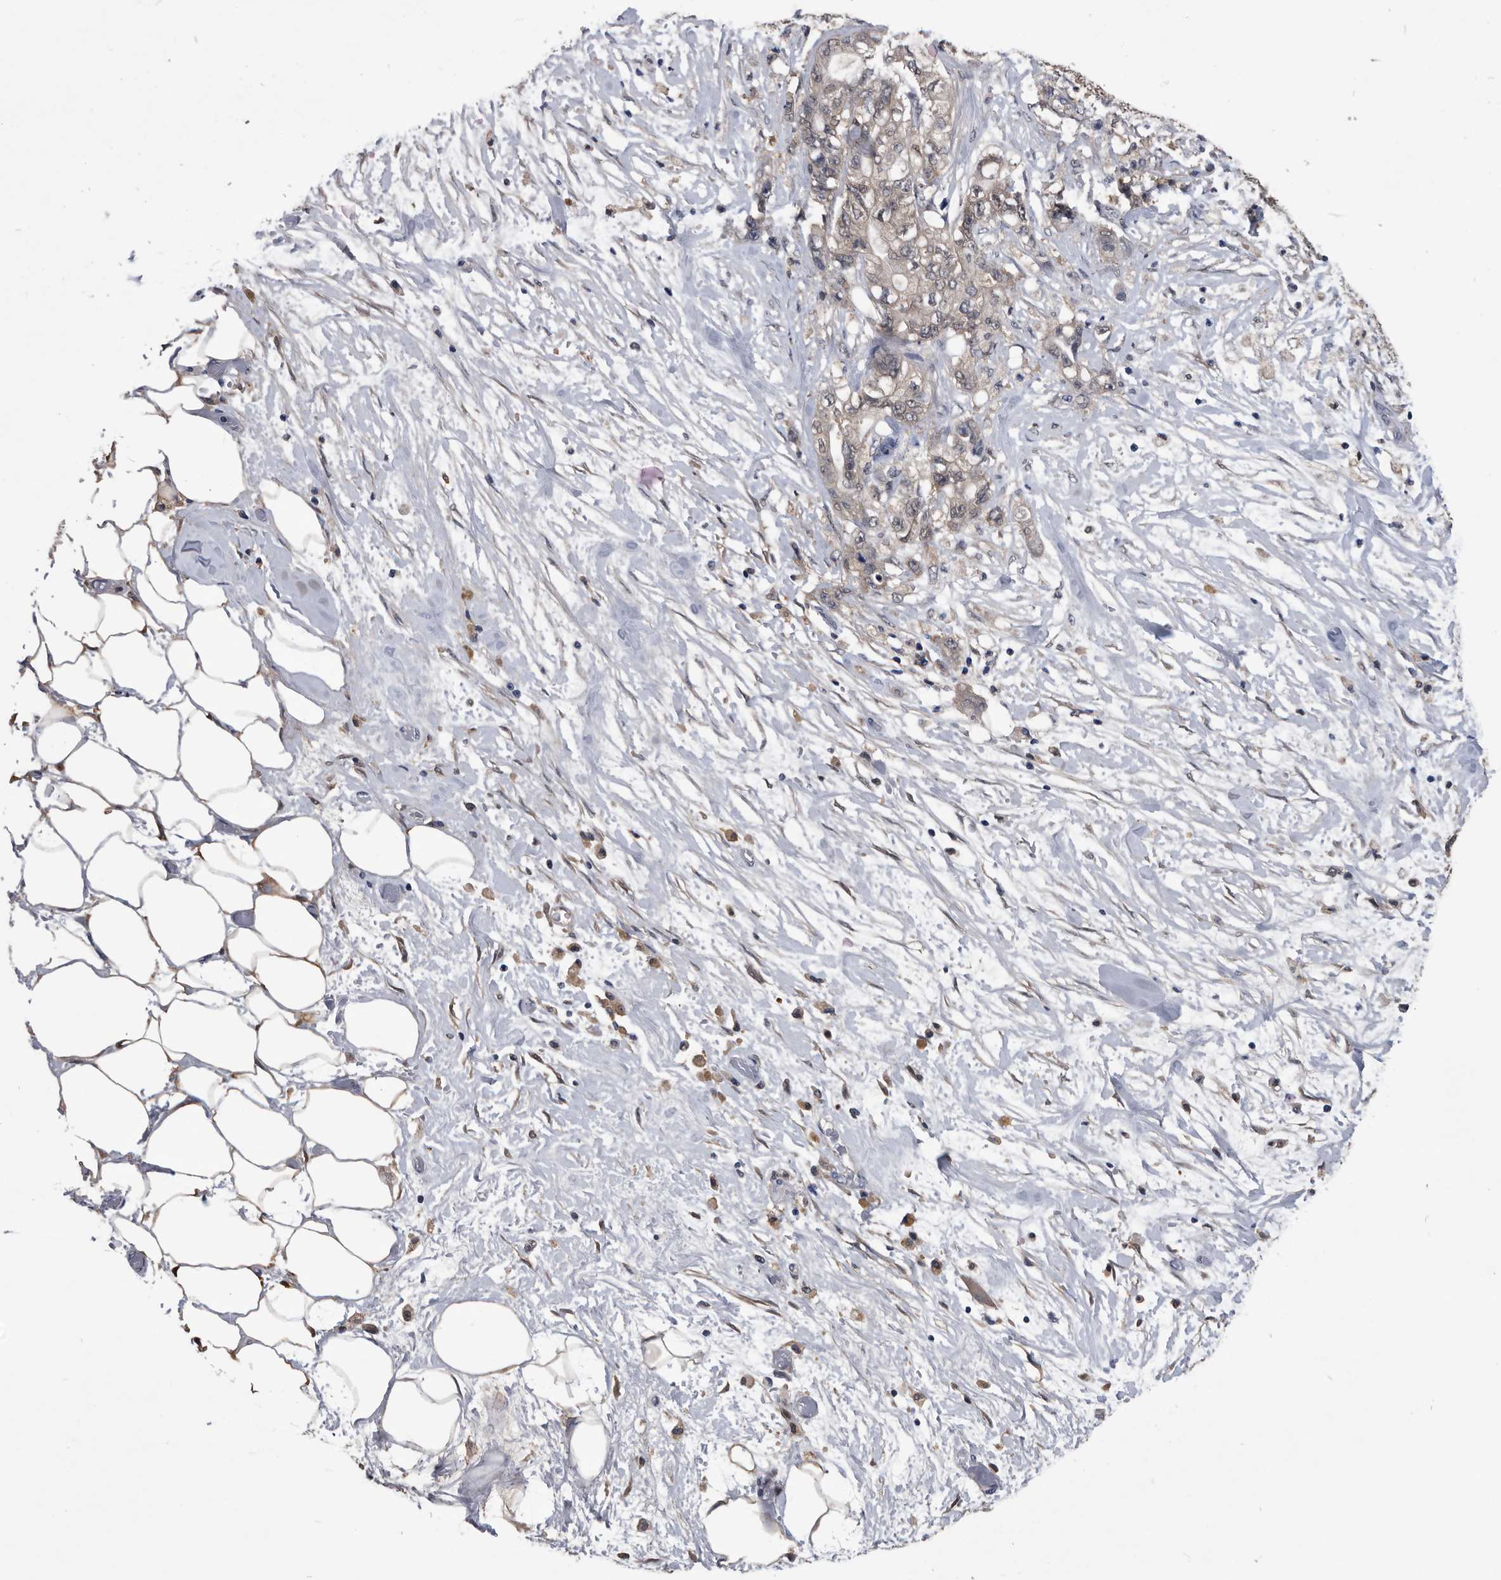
{"staining": {"intensity": "weak", "quantity": "25%-75%", "location": "cytoplasmic/membranous"}, "tissue": "pancreatic cancer", "cell_type": "Tumor cells", "image_type": "cancer", "snomed": [{"axis": "morphology", "description": "Adenocarcinoma, NOS"}, {"axis": "topography", "description": "Pancreas"}], "caption": "There is low levels of weak cytoplasmic/membranous expression in tumor cells of pancreatic cancer, as demonstrated by immunohistochemical staining (brown color).", "gene": "PDXK", "patient": {"sex": "male", "age": 79}}